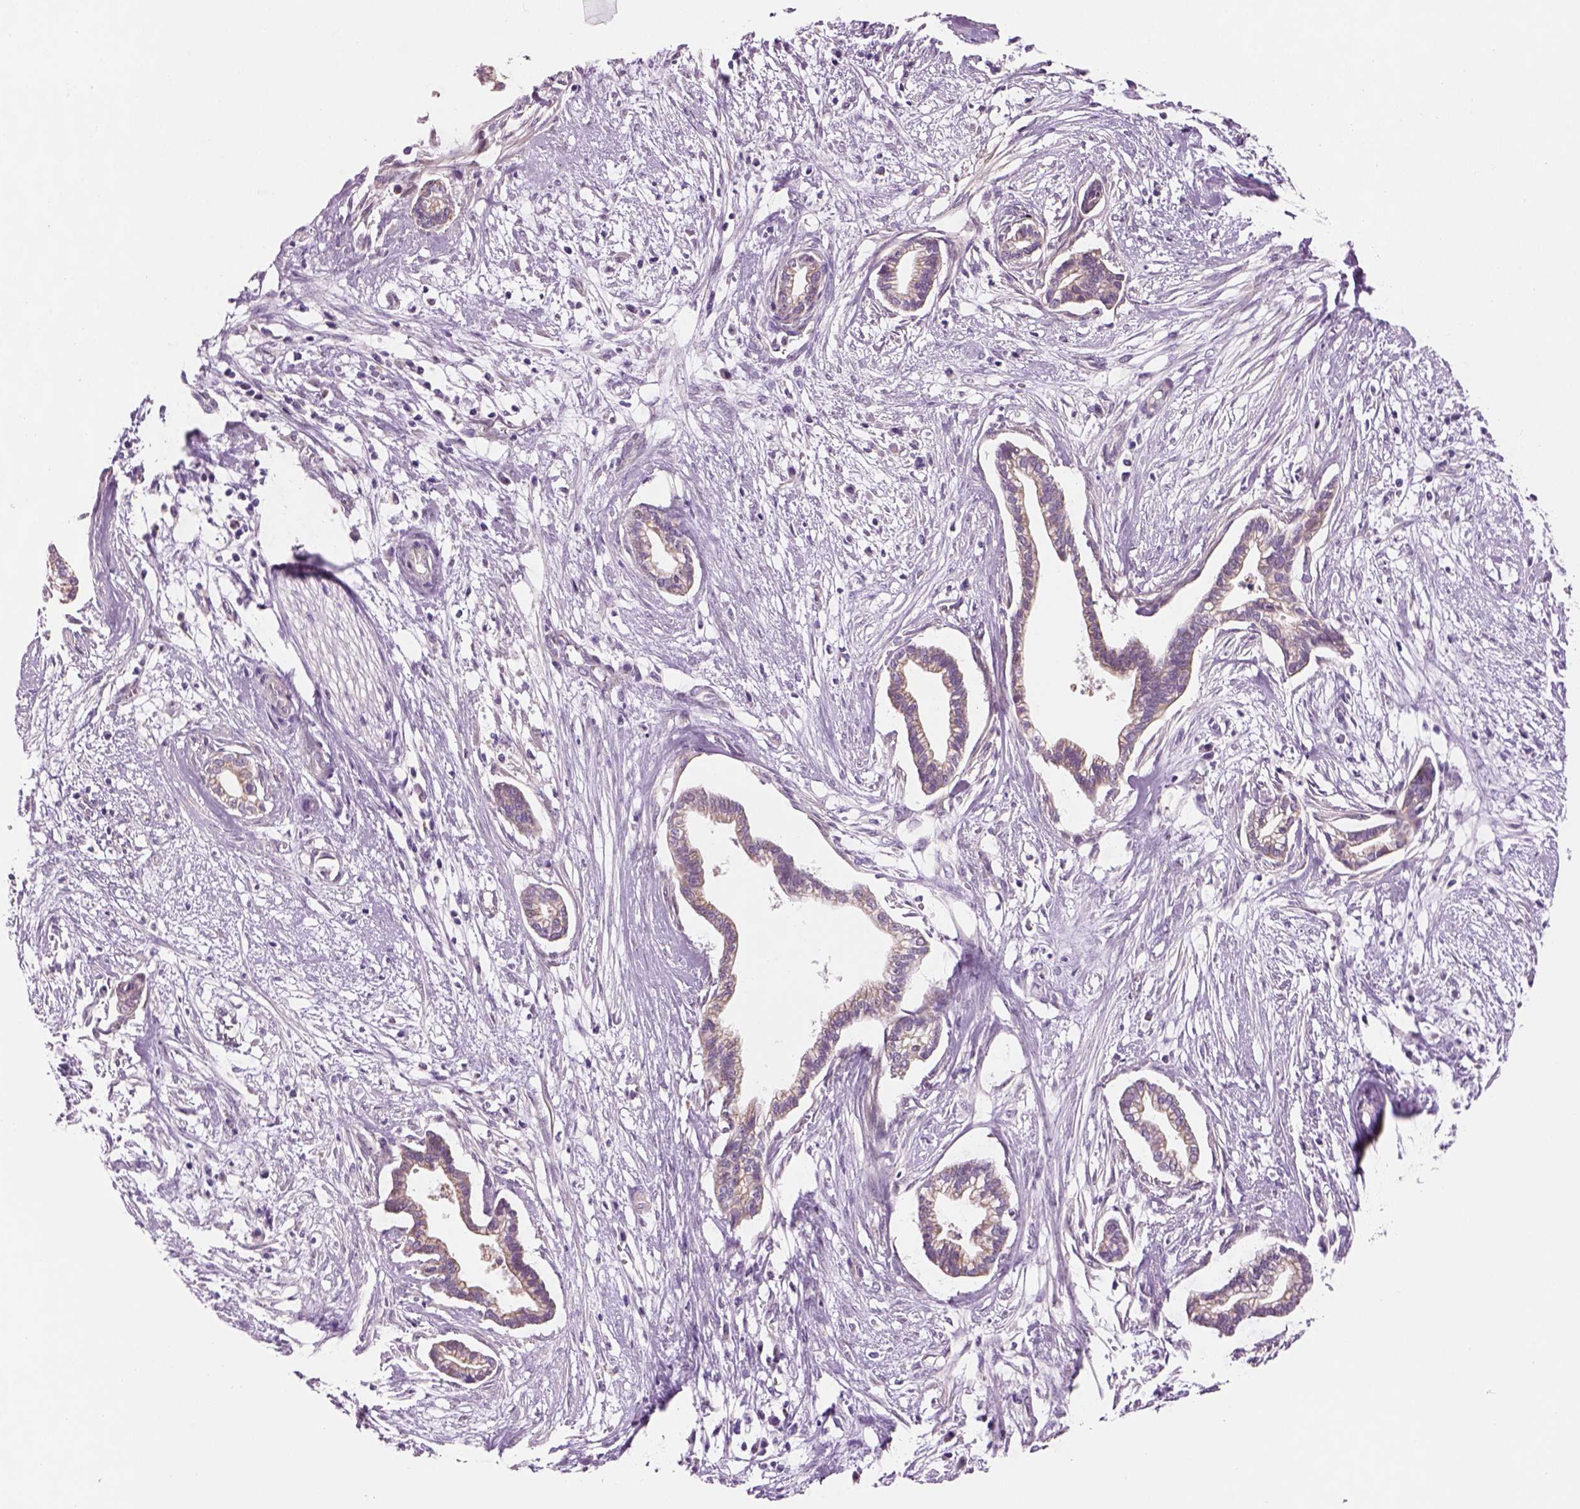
{"staining": {"intensity": "weak", "quantity": ">75%", "location": "cytoplasmic/membranous"}, "tissue": "cervical cancer", "cell_type": "Tumor cells", "image_type": "cancer", "snomed": [{"axis": "morphology", "description": "Adenocarcinoma, NOS"}, {"axis": "topography", "description": "Cervix"}], "caption": "Protein staining of adenocarcinoma (cervical) tissue demonstrates weak cytoplasmic/membranous staining in approximately >75% of tumor cells.", "gene": "IFT52", "patient": {"sex": "female", "age": 62}}